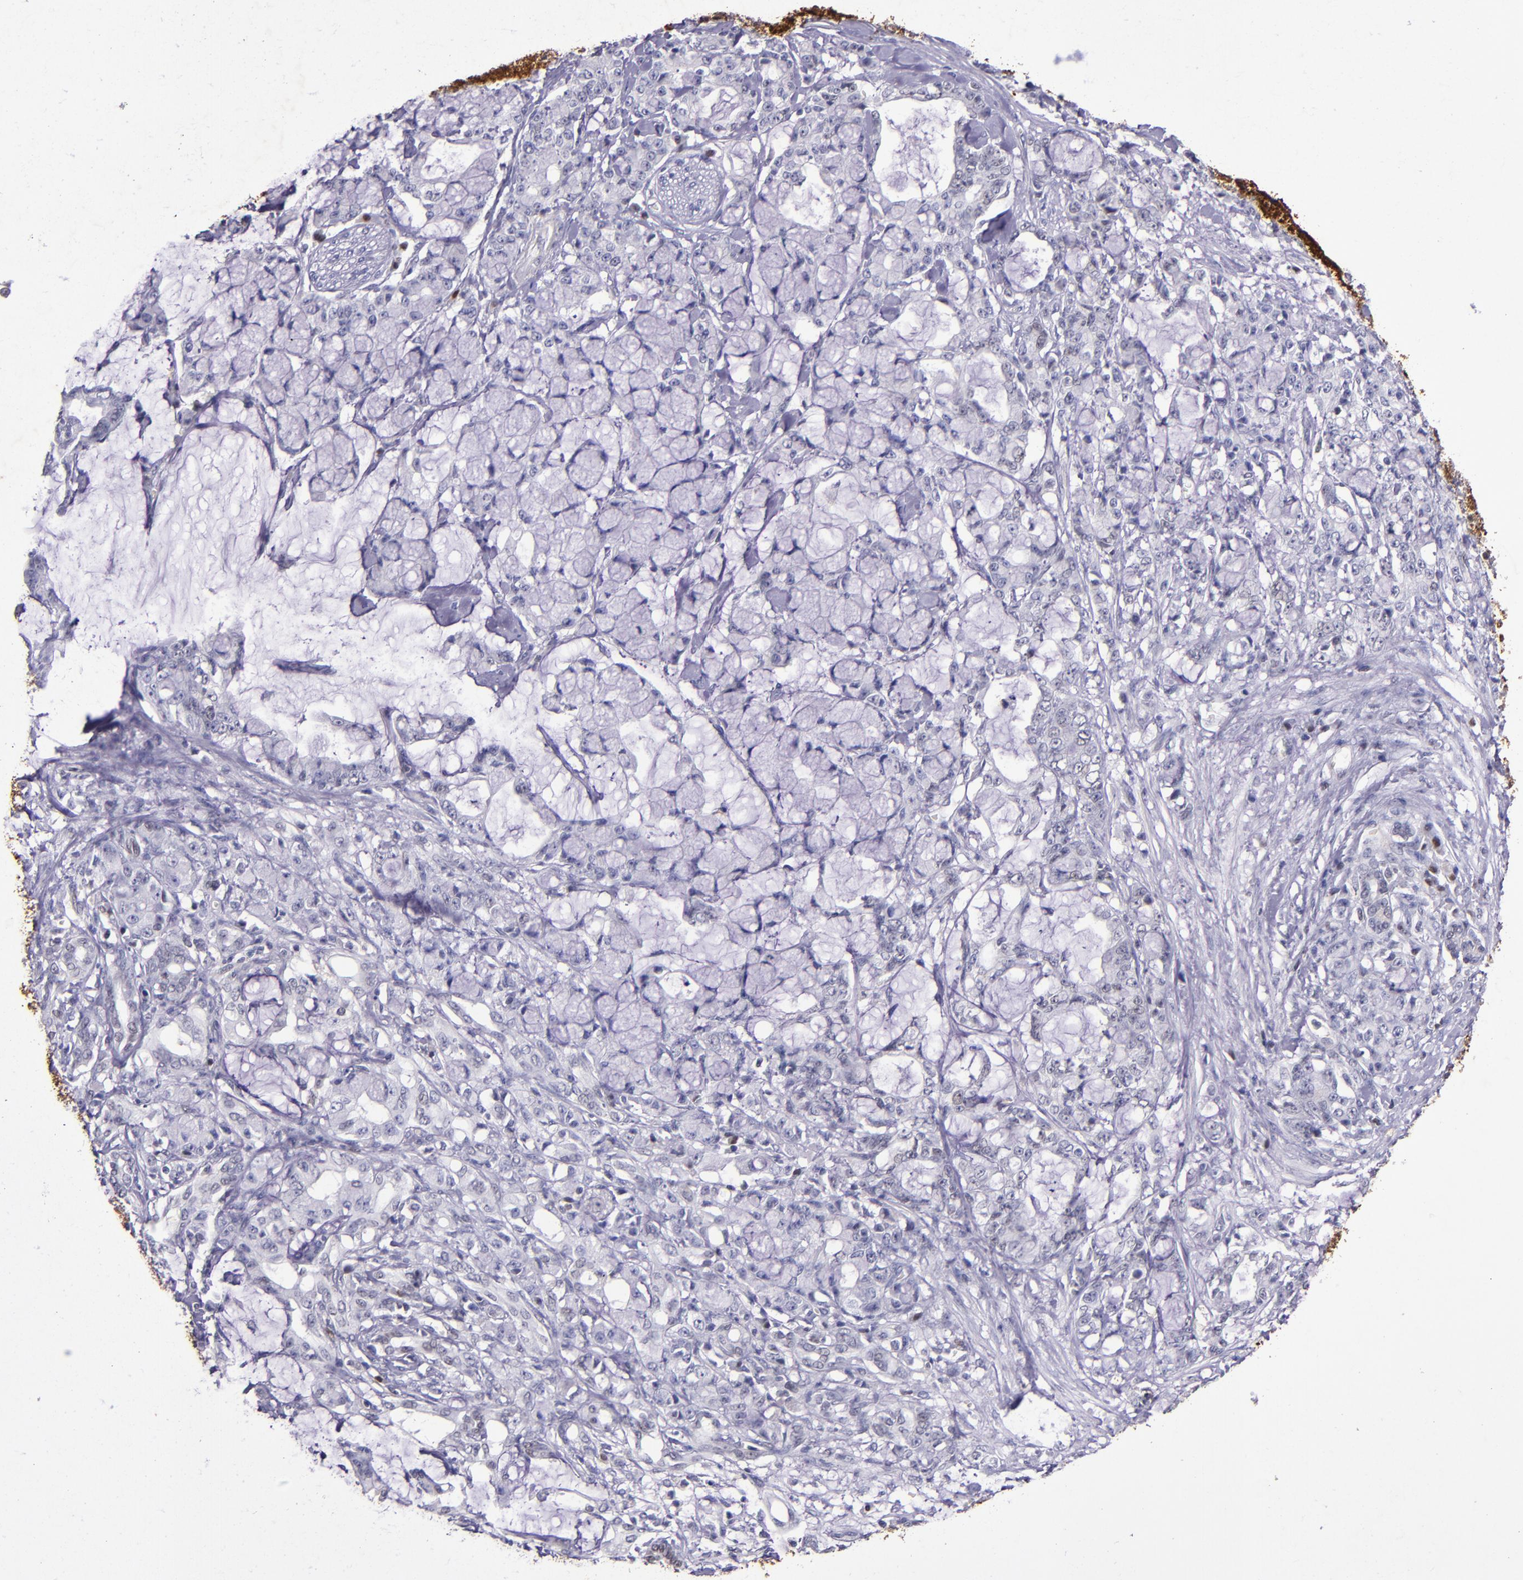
{"staining": {"intensity": "negative", "quantity": "none", "location": "none"}, "tissue": "pancreatic cancer", "cell_type": "Tumor cells", "image_type": "cancer", "snomed": [{"axis": "morphology", "description": "Adenocarcinoma, NOS"}, {"axis": "topography", "description": "Pancreas"}], "caption": "A high-resolution photomicrograph shows IHC staining of pancreatic adenocarcinoma, which displays no significant staining in tumor cells.", "gene": "MGMT", "patient": {"sex": "female", "age": 73}}